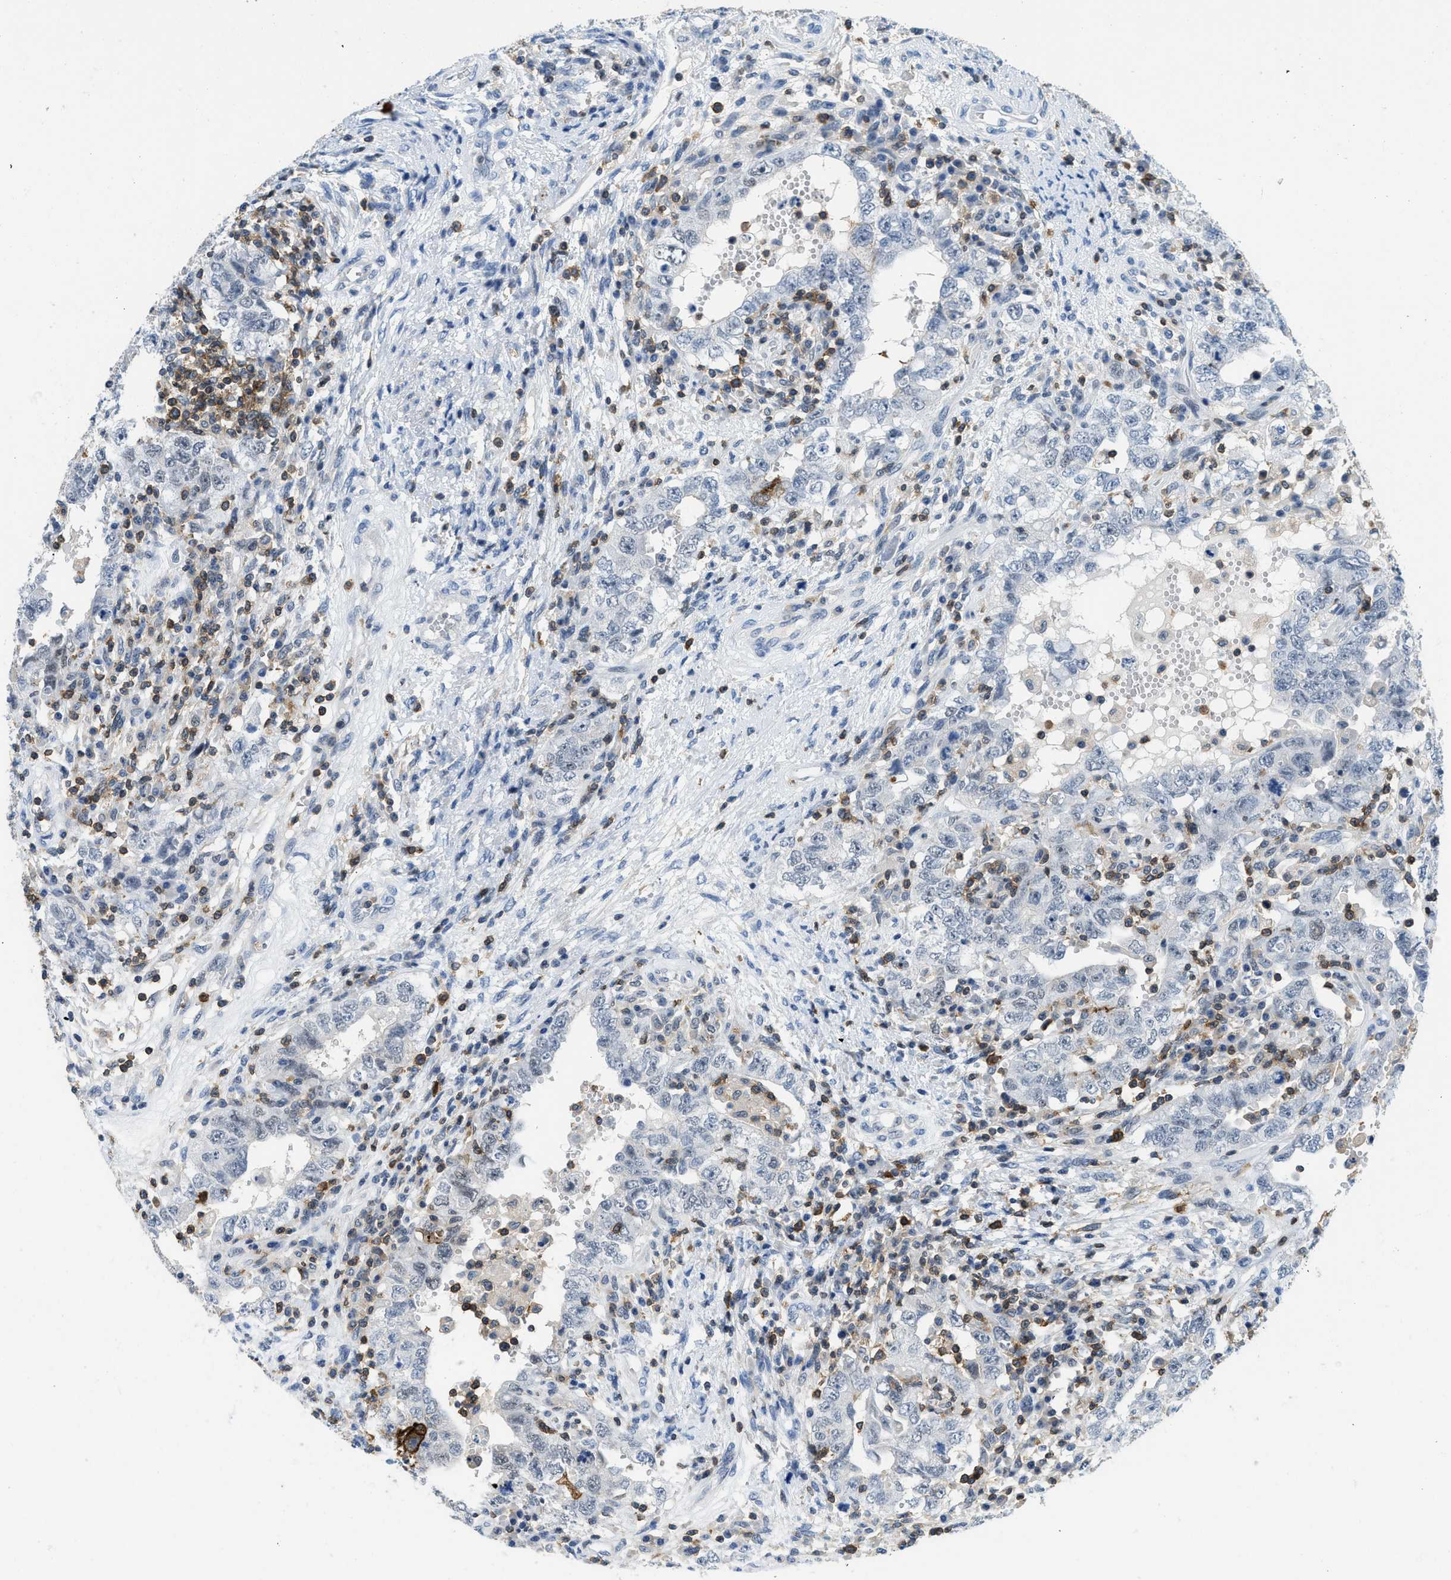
{"staining": {"intensity": "negative", "quantity": "none", "location": "none"}, "tissue": "testis cancer", "cell_type": "Tumor cells", "image_type": "cancer", "snomed": [{"axis": "morphology", "description": "Carcinoma, Embryonal, NOS"}, {"axis": "topography", "description": "Testis"}], "caption": "A high-resolution histopathology image shows immunohistochemistry (IHC) staining of embryonal carcinoma (testis), which shows no significant expression in tumor cells.", "gene": "FAM151A", "patient": {"sex": "male", "age": 26}}